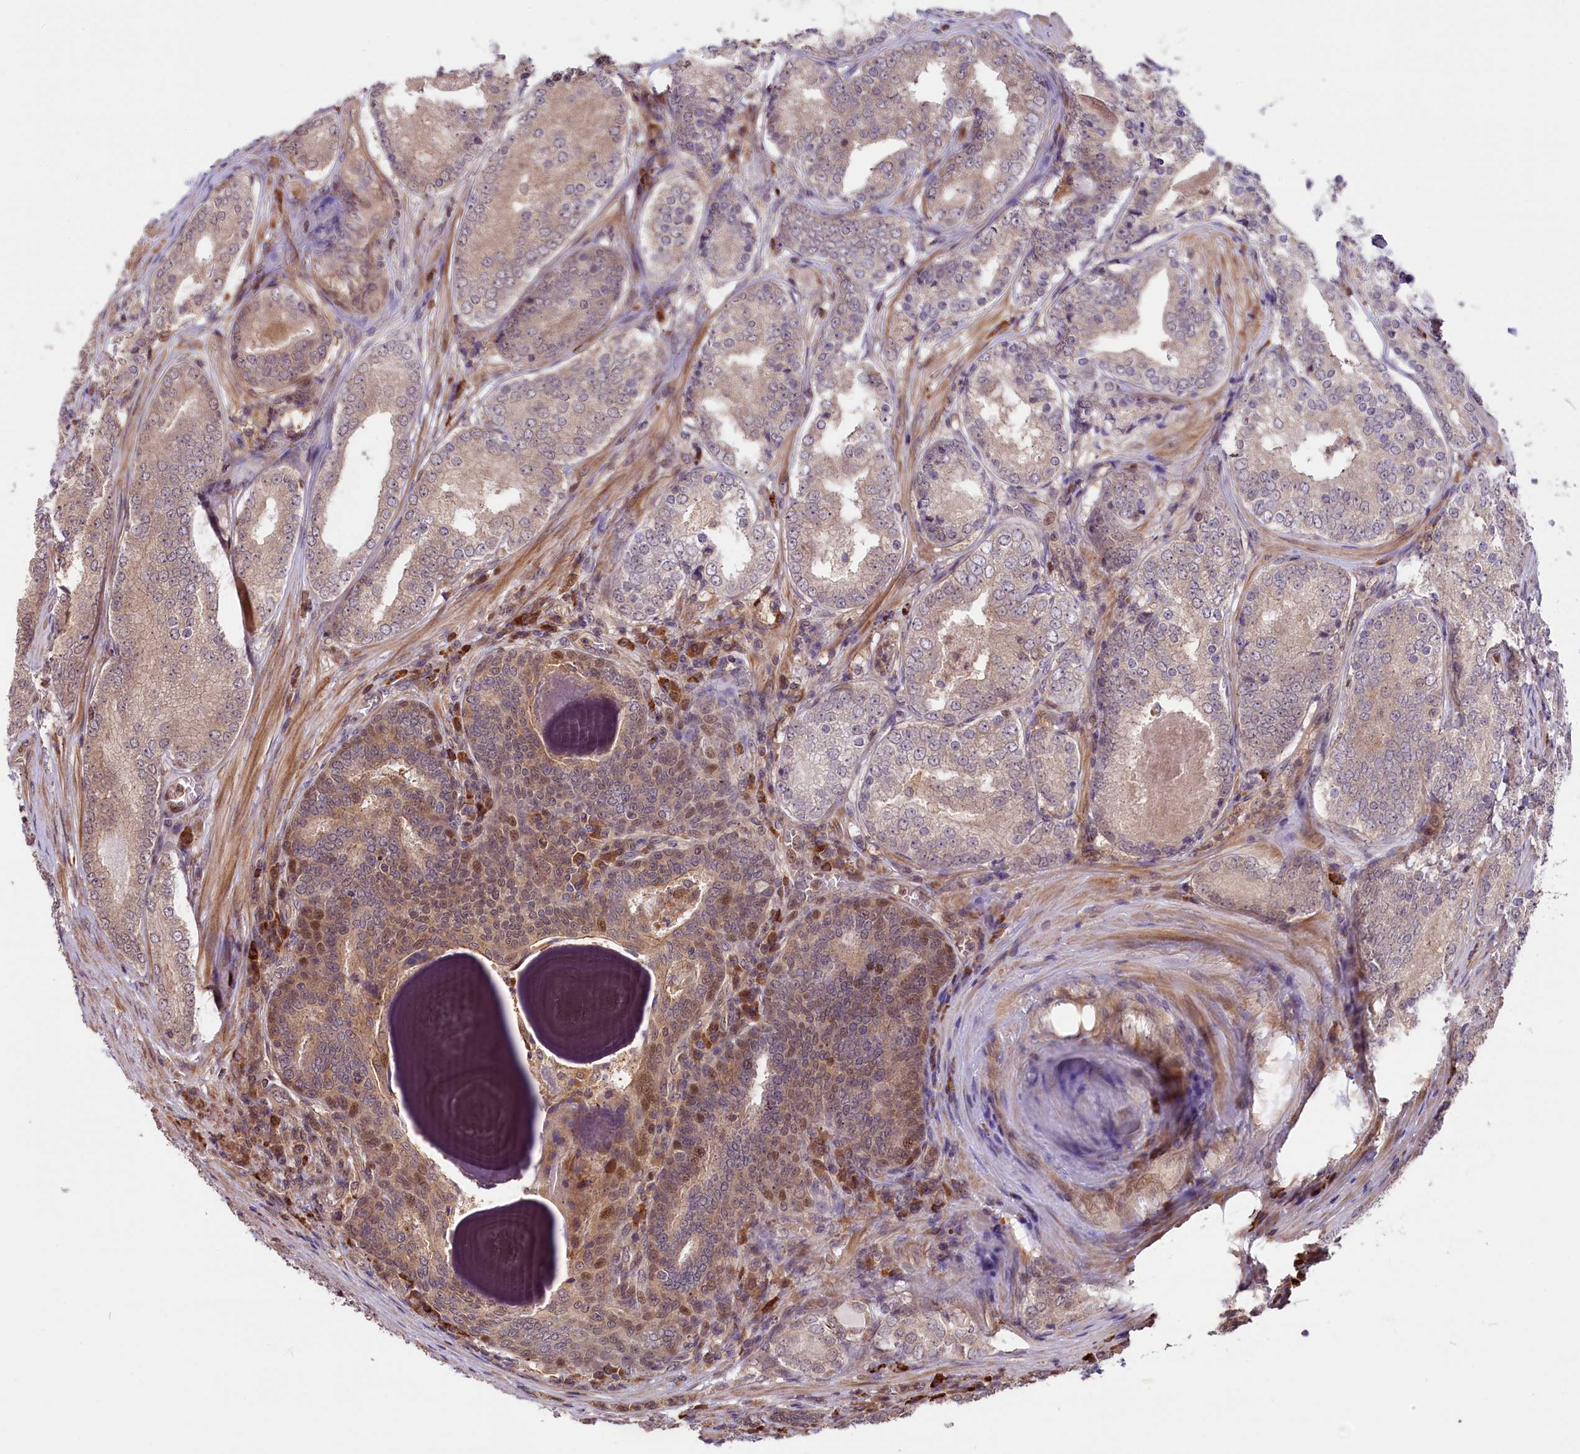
{"staining": {"intensity": "weak", "quantity": "<25%", "location": "cytoplasmic/membranous"}, "tissue": "prostate cancer", "cell_type": "Tumor cells", "image_type": "cancer", "snomed": [{"axis": "morphology", "description": "Adenocarcinoma, Low grade"}, {"axis": "topography", "description": "Prostate"}], "caption": "There is no significant positivity in tumor cells of prostate cancer.", "gene": "RIC8A", "patient": {"sex": "male", "age": 68}}